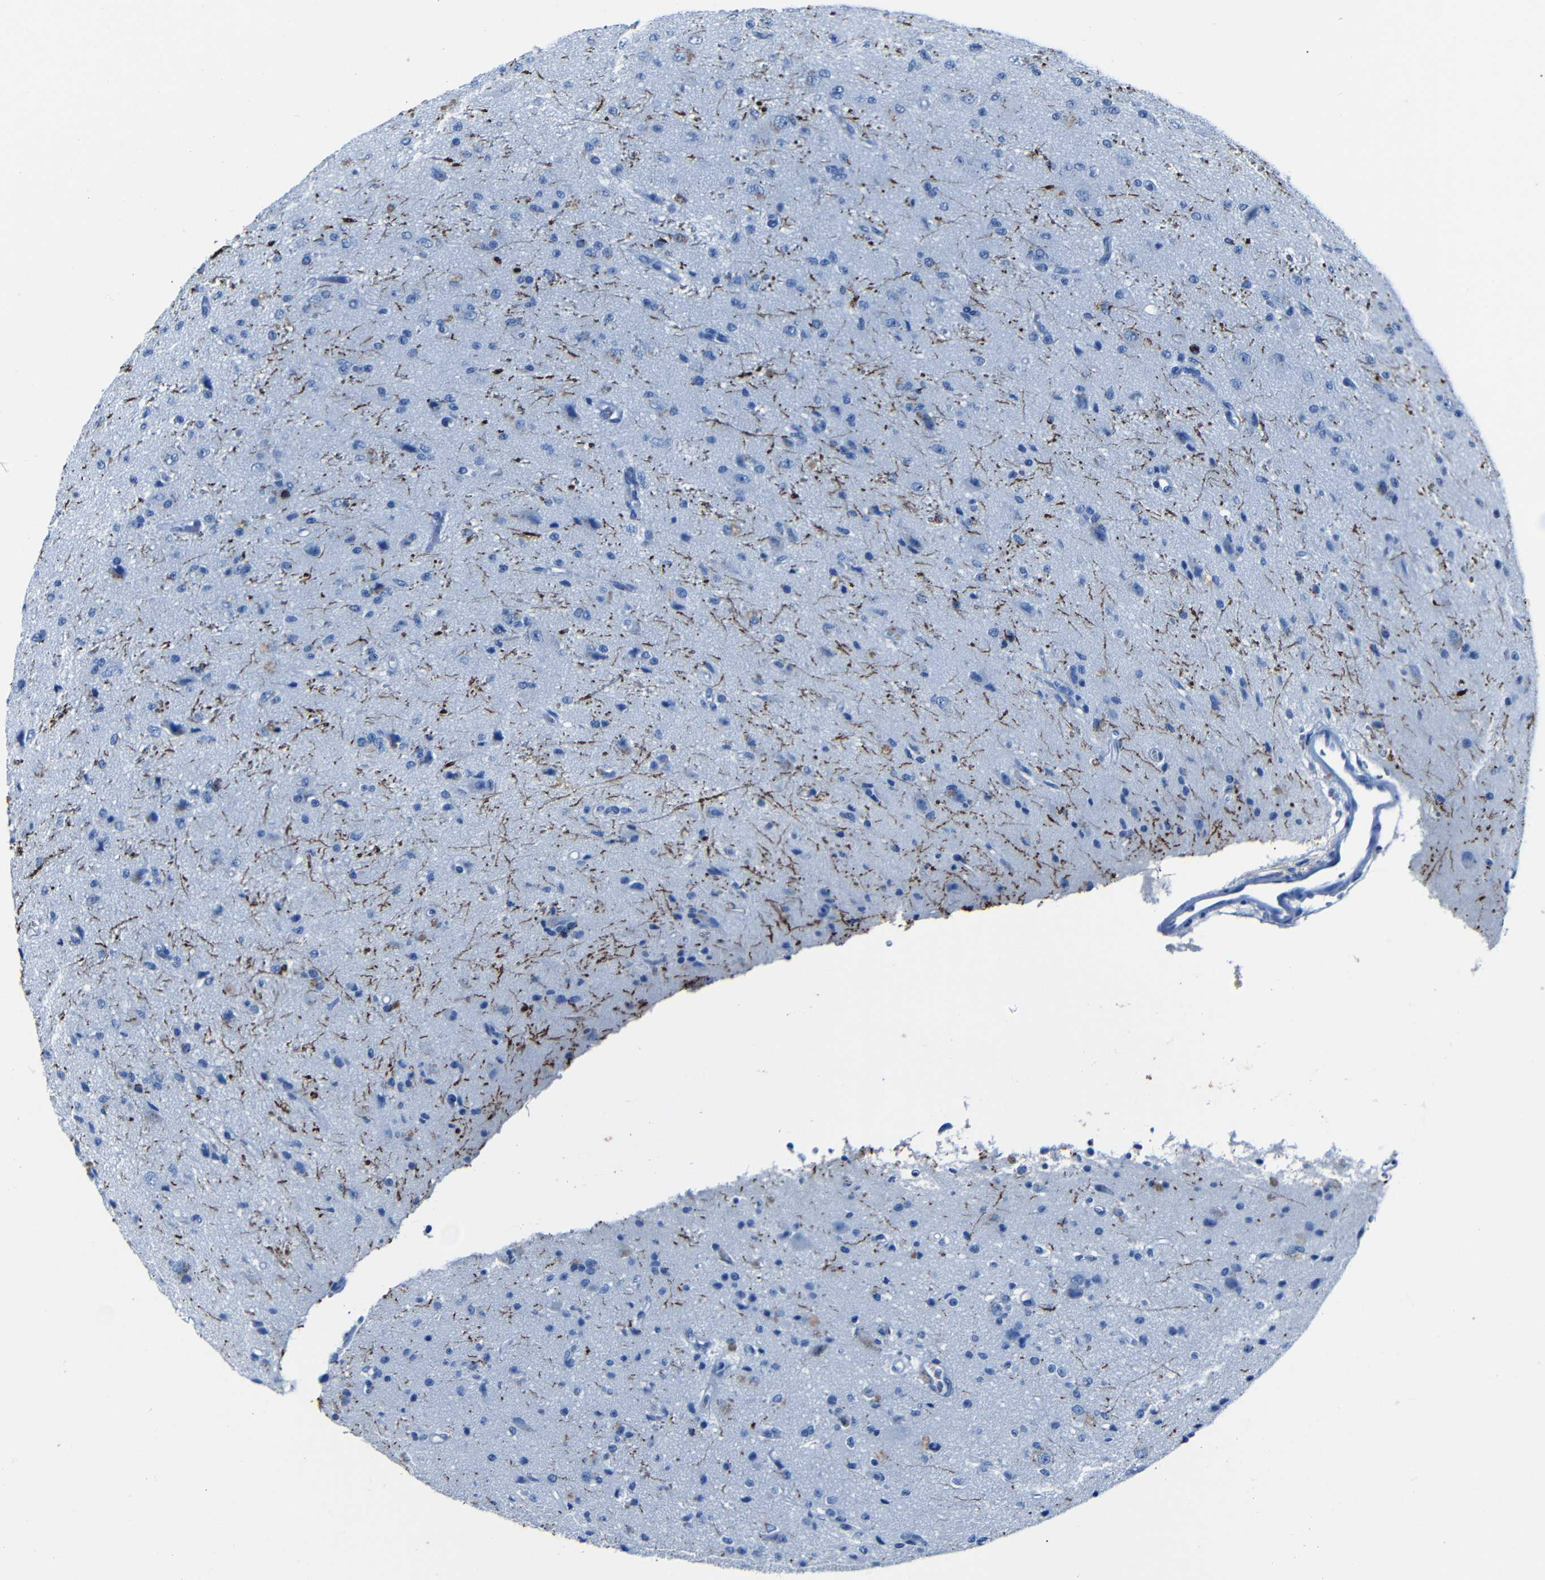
{"staining": {"intensity": "negative", "quantity": "none", "location": "none"}, "tissue": "glioma", "cell_type": "Tumor cells", "image_type": "cancer", "snomed": [{"axis": "morphology", "description": "Glioma, malignant, High grade"}, {"axis": "topography", "description": "pancreas cauda"}], "caption": "Malignant glioma (high-grade) stained for a protein using immunohistochemistry shows no positivity tumor cells.", "gene": "CLDN11", "patient": {"sex": "male", "age": 60}}